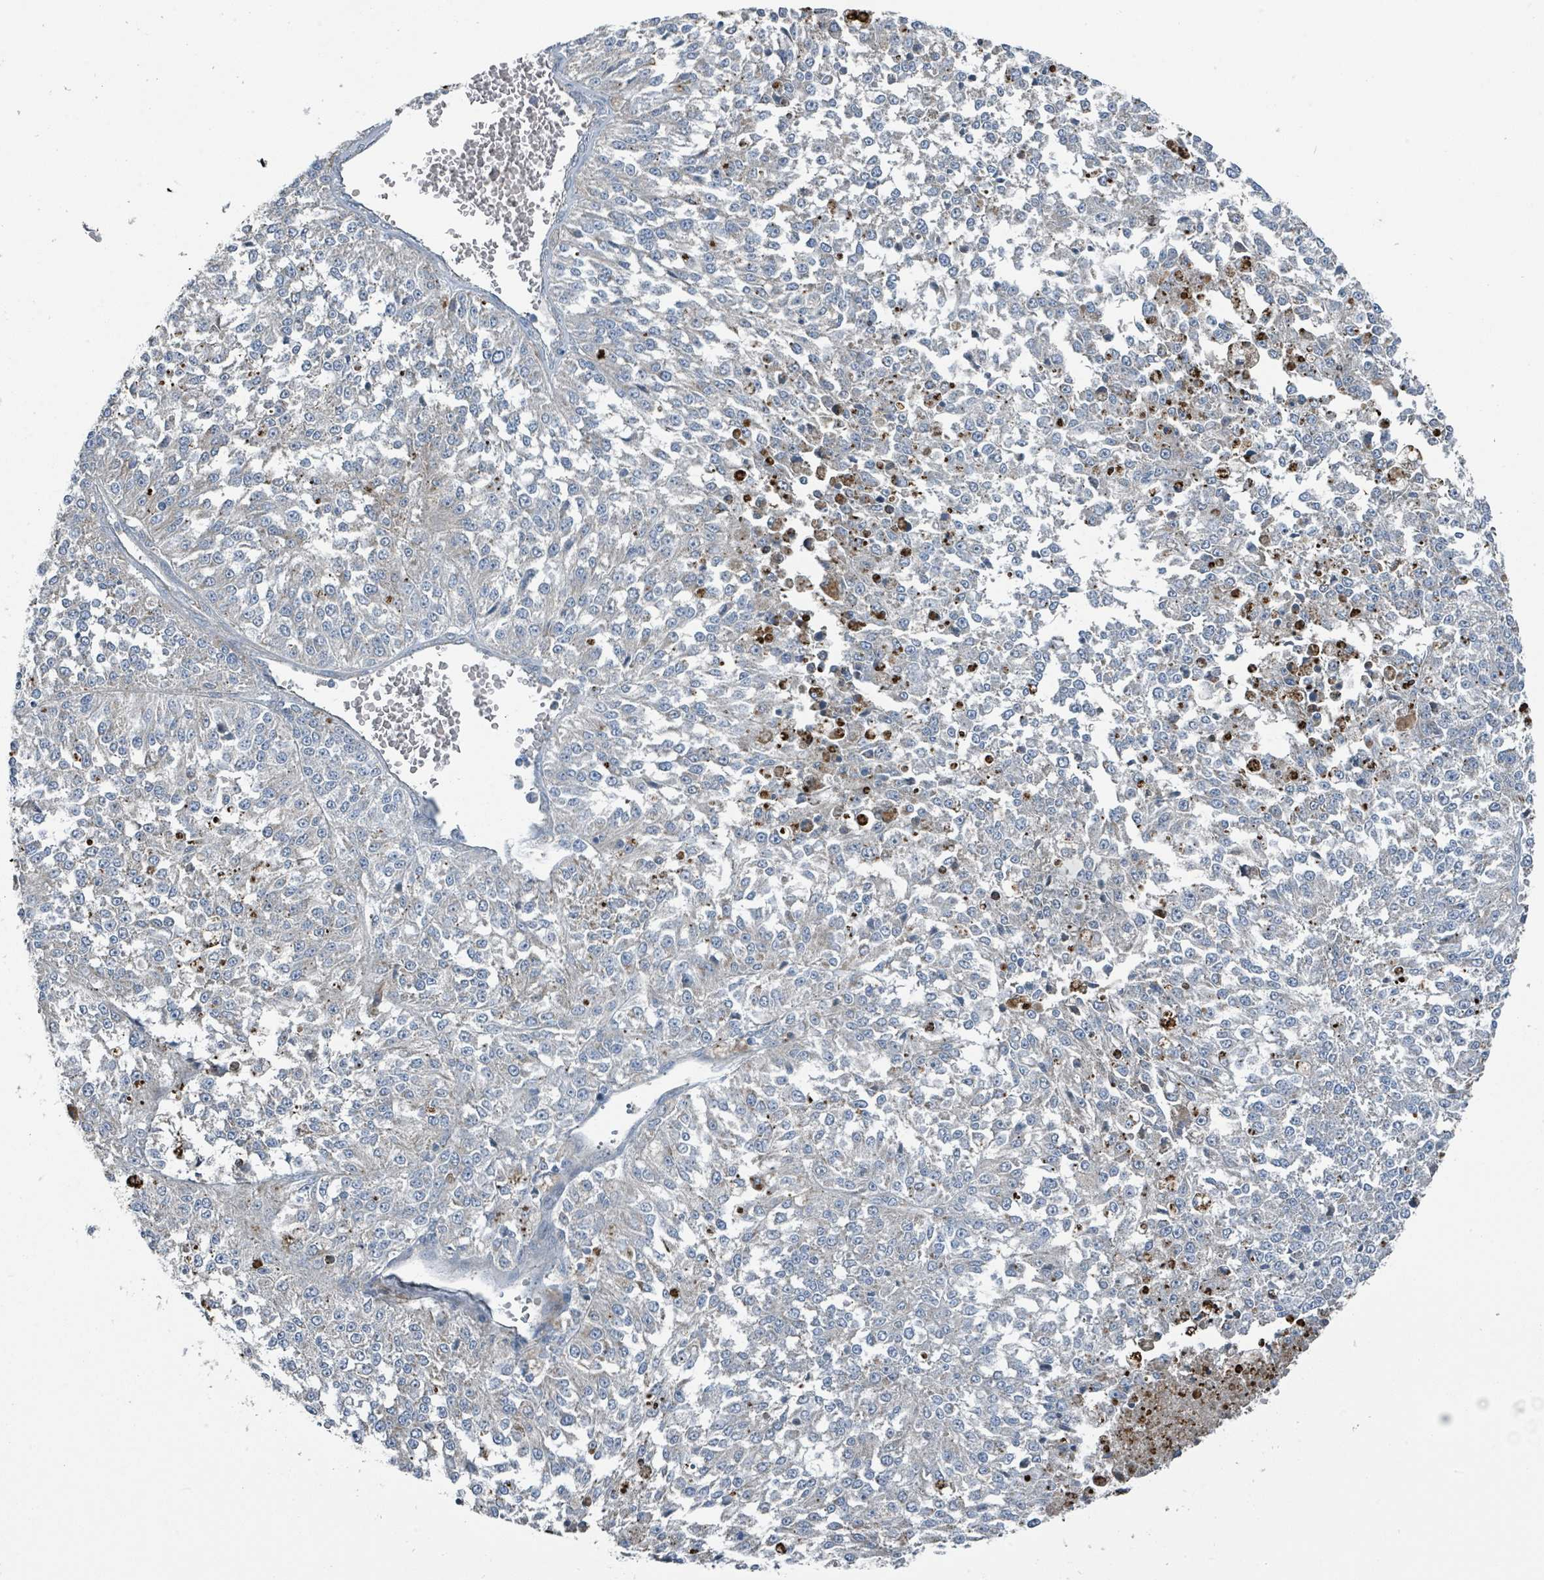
{"staining": {"intensity": "negative", "quantity": "none", "location": "none"}, "tissue": "melanoma", "cell_type": "Tumor cells", "image_type": "cancer", "snomed": [{"axis": "morphology", "description": "Malignant melanoma, NOS"}, {"axis": "topography", "description": "Skin"}], "caption": "Protein analysis of melanoma demonstrates no significant staining in tumor cells. (Brightfield microscopy of DAB immunohistochemistry (IHC) at high magnification).", "gene": "DIPK2A", "patient": {"sex": "female", "age": 64}}